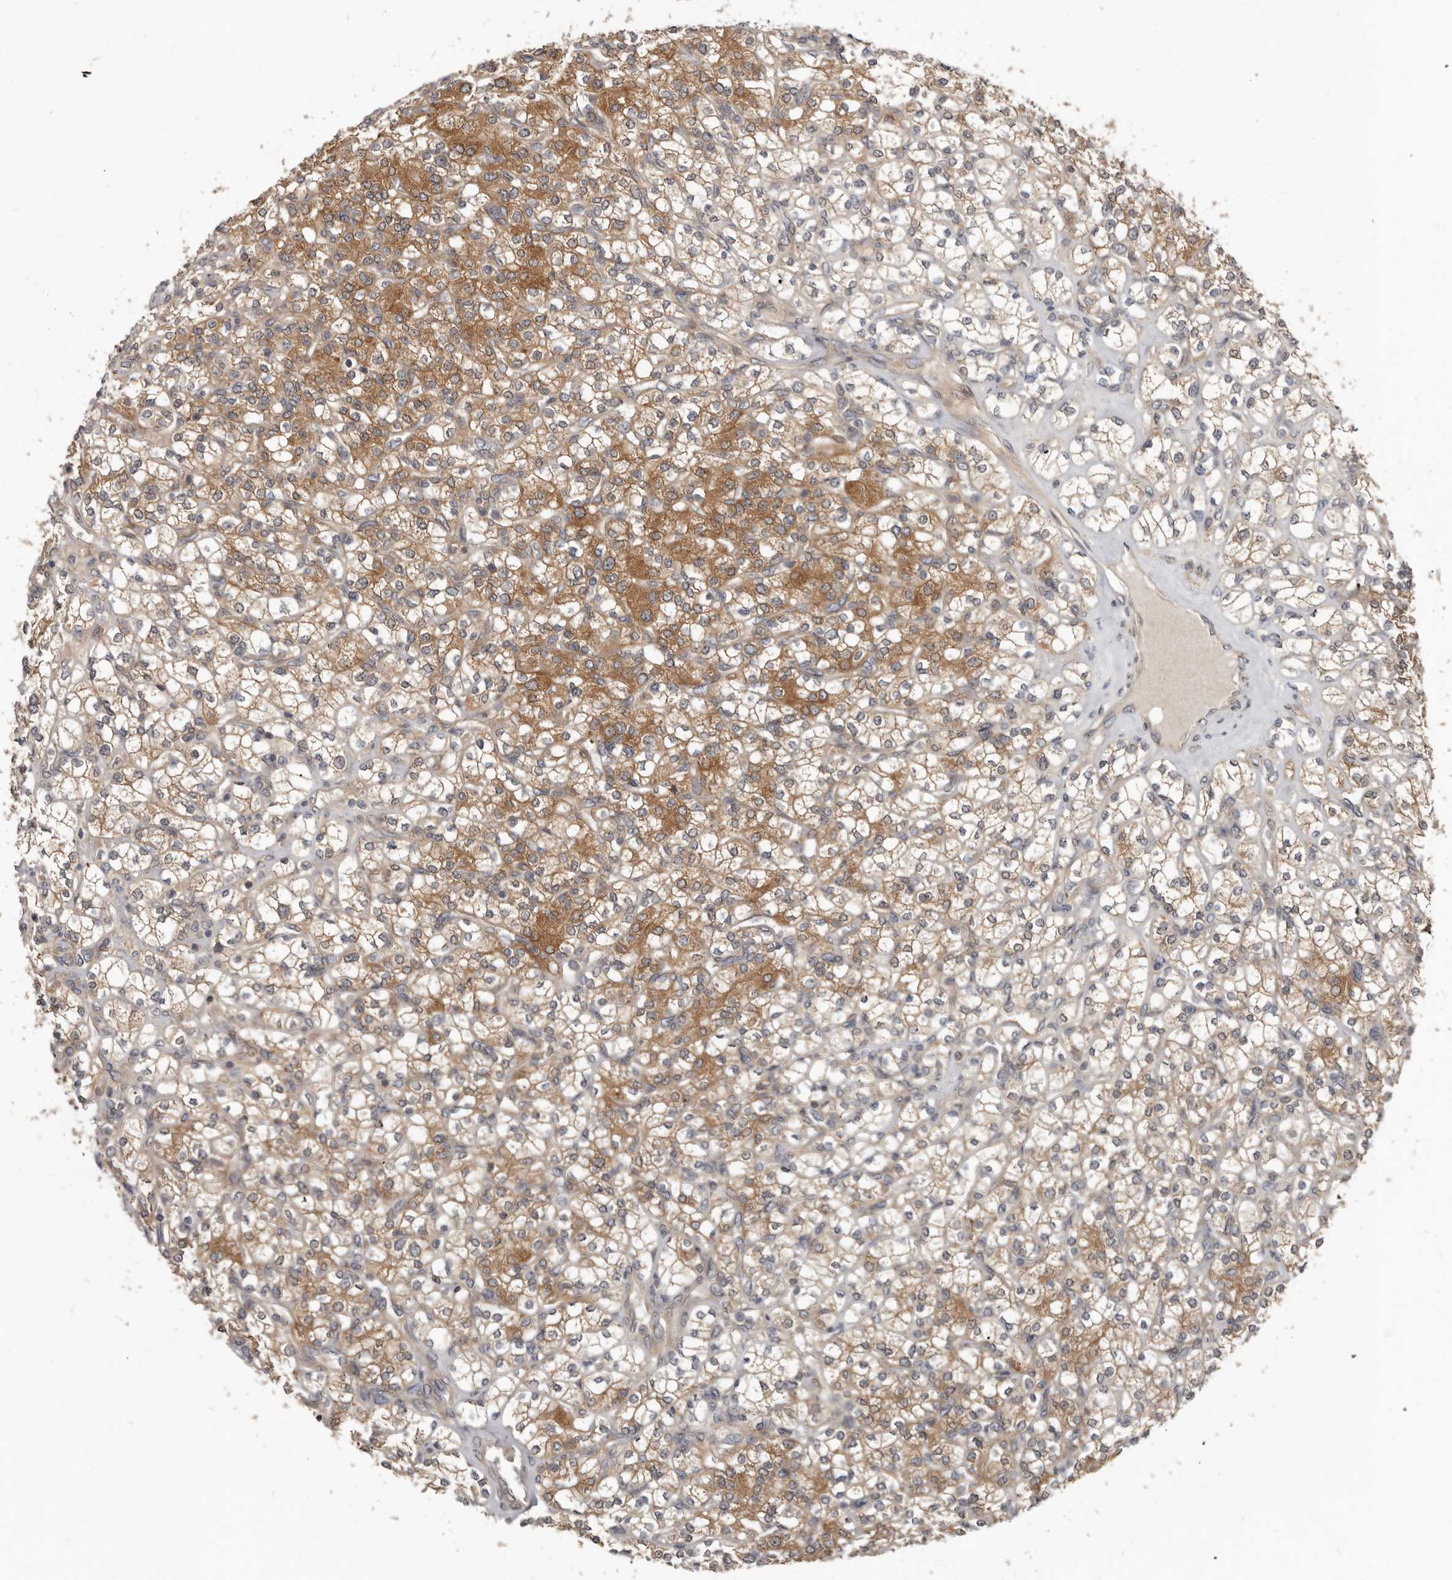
{"staining": {"intensity": "moderate", "quantity": ">75%", "location": "cytoplasmic/membranous"}, "tissue": "renal cancer", "cell_type": "Tumor cells", "image_type": "cancer", "snomed": [{"axis": "morphology", "description": "Adenocarcinoma, NOS"}, {"axis": "topography", "description": "Kidney"}], "caption": "Protein analysis of adenocarcinoma (renal) tissue demonstrates moderate cytoplasmic/membranous positivity in approximately >75% of tumor cells. The protein is stained brown, and the nuclei are stained in blue (DAB (3,3'-diaminobenzidine) IHC with brightfield microscopy, high magnification).", "gene": "BAD", "patient": {"sex": "male", "age": 77}}